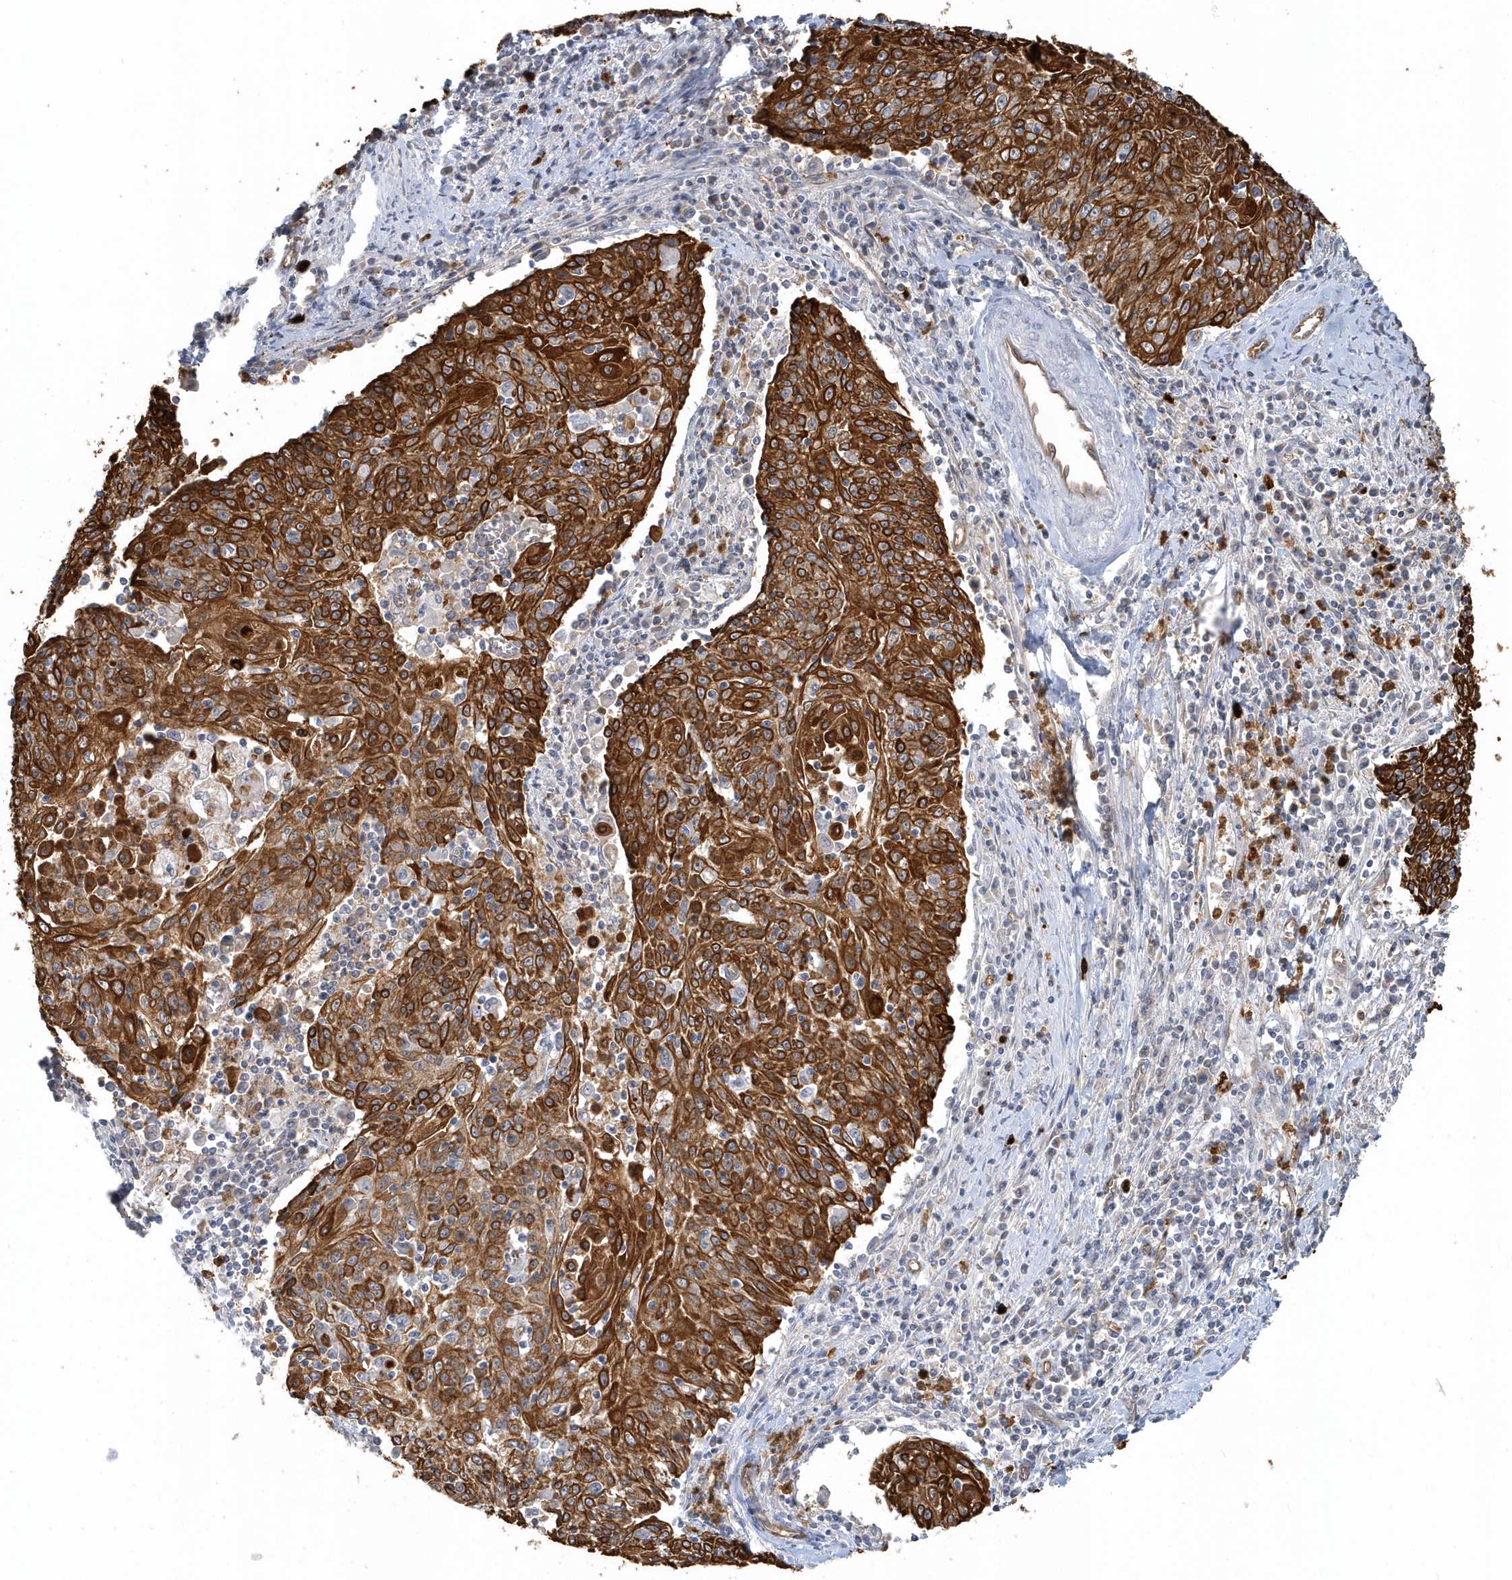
{"staining": {"intensity": "strong", "quantity": ">75%", "location": "cytoplasmic/membranous"}, "tissue": "cervical cancer", "cell_type": "Tumor cells", "image_type": "cancer", "snomed": [{"axis": "morphology", "description": "Squamous cell carcinoma, NOS"}, {"axis": "topography", "description": "Cervix"}], "caption": "IHC photomicrograph of squamous cell carcinoma (cervical) stained for a protein (brown), which displays high levels of strong cytoplasmic/membranous expression in approximately >75% of tumor cells.", "gene": "DNAH1", "patient": {"sex": "female", "age": 48}}